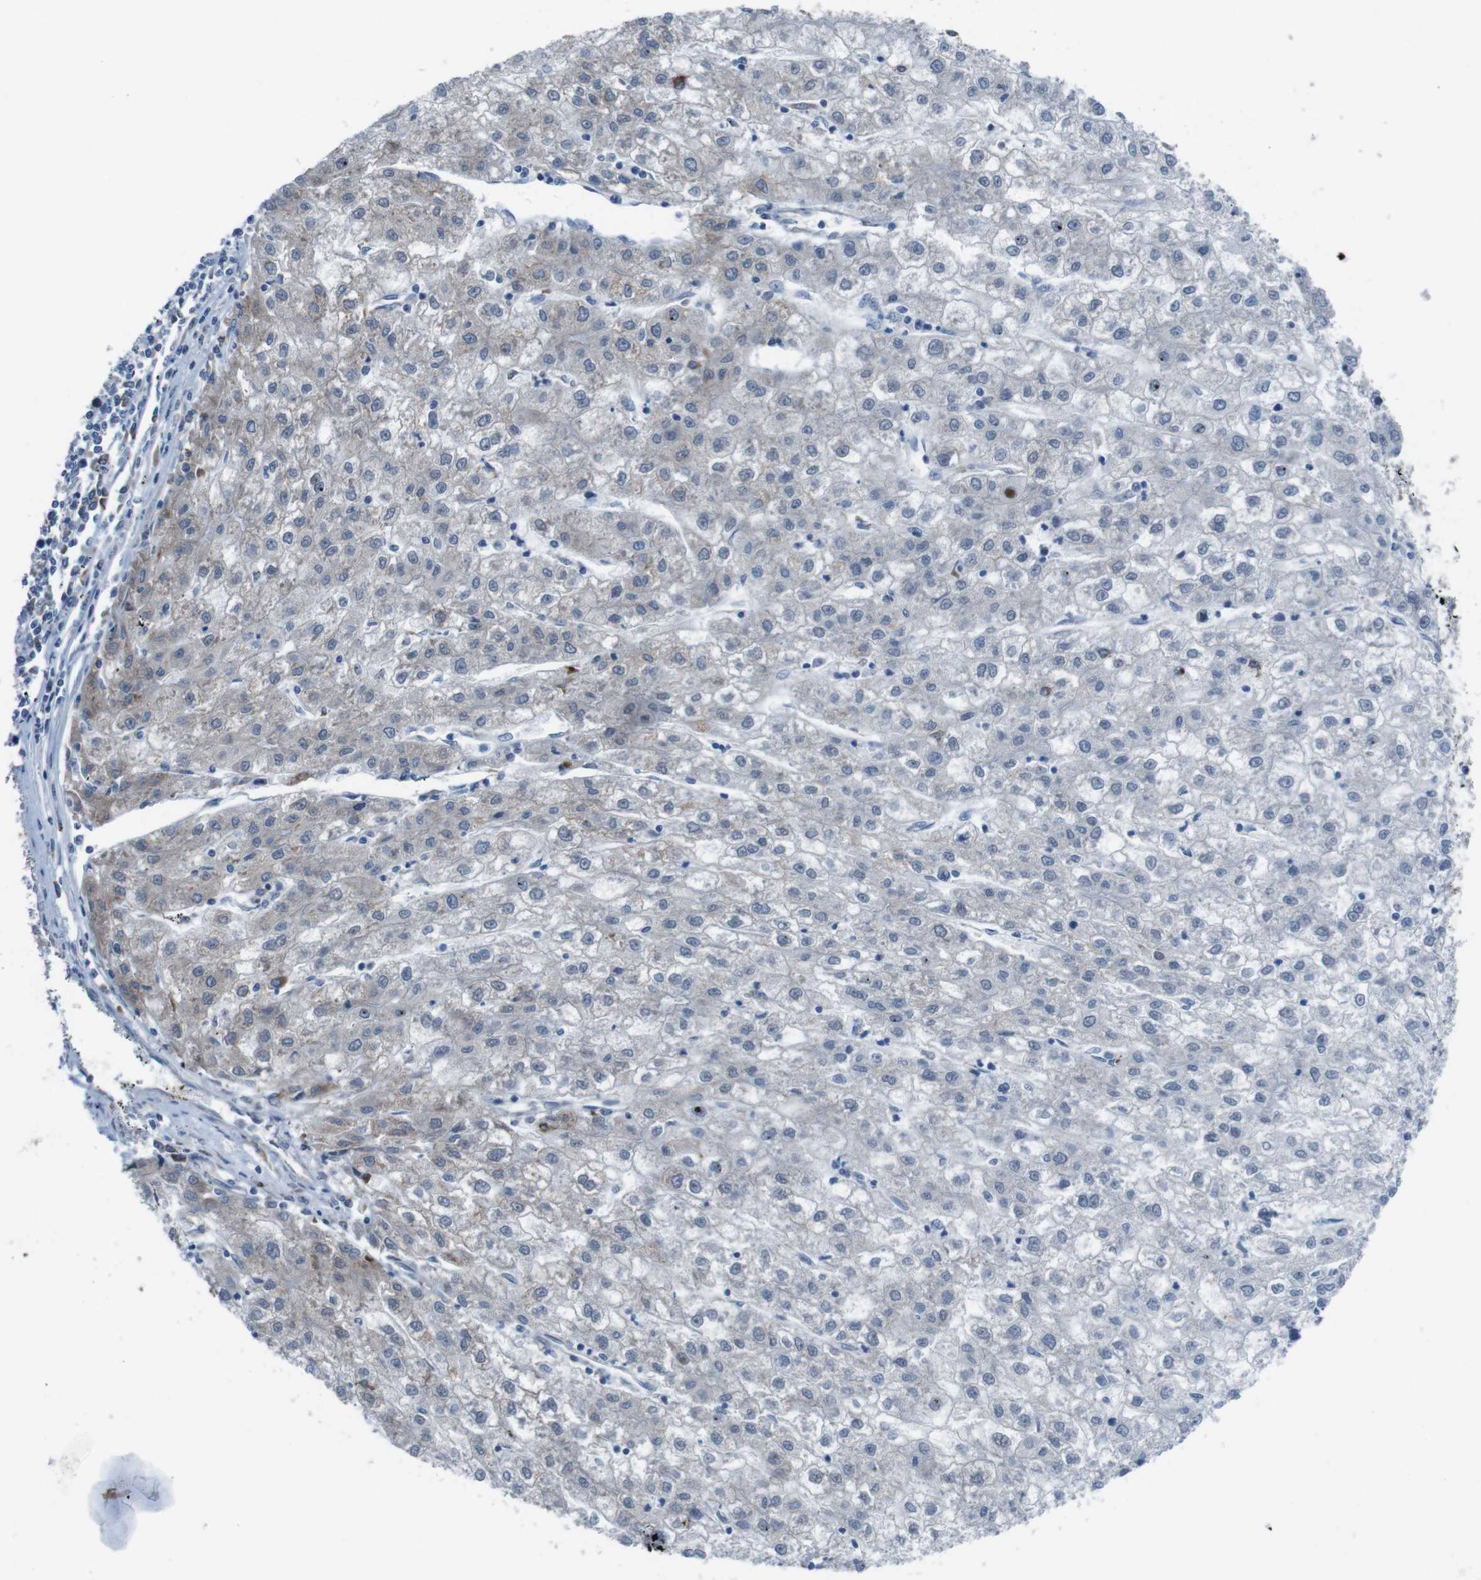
{"staining": {"intensity": "negative", "quantity": "none", "location": "none"}, "tissue": "liver cancer", "cell_type": "Tumor cells", "image_type": "cancer", "snomed": [{"axis": "morphology", "description": "Carcinoma, Hepatocellular, NOS"}, {"axis": "topography", "description": "Liver"}], "caption": "This photomicrograph is of liver hepatocellular carcinoma stained with immunohistochemistry (IHC) to label a protein in brown with the nuclei are counter-stained blue. There is no positivity in tumor cells.", "gene": "CDH22", "patient": {"sex": "male", "age": 72}}